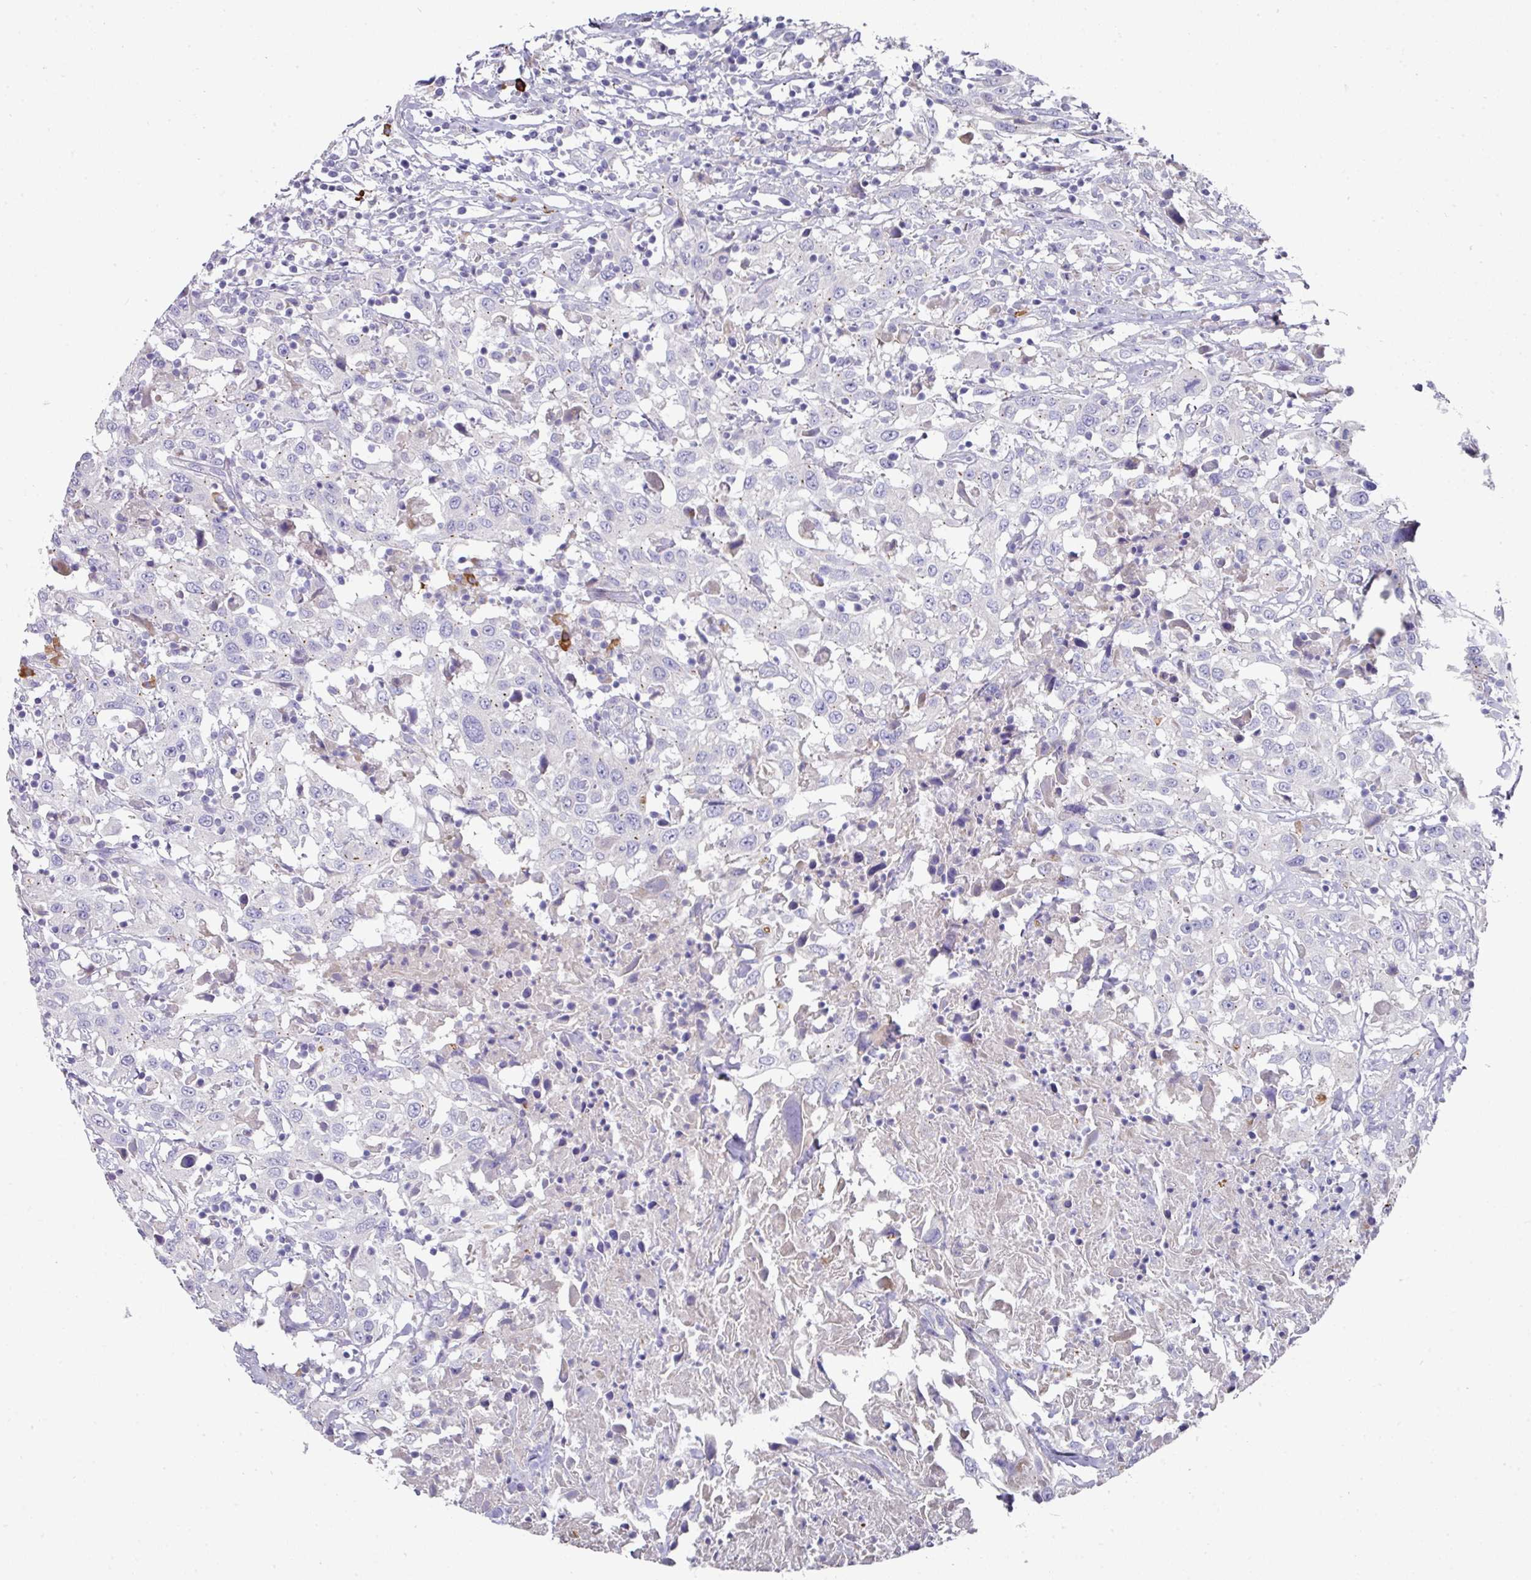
{"staining": {"intensity": "negative", "quantity": "none", "location": "none"}, "tissue": "urothelial cancer", "cell_type": "Tumor cells", "image_type": "cancer", "snomed": [{"axis": "morphology", "description": "Urothelial carcinoma, High grade"}, {"axis": "topography", "description": "Urinary bladder"}], "caption": "Immunohistochemical staining of human urothelial carcinoma (high-grade) shows no significant positivity in tumor cells.", "gene": "IL4R", "patient": {"sex": "male", "age": 61}}